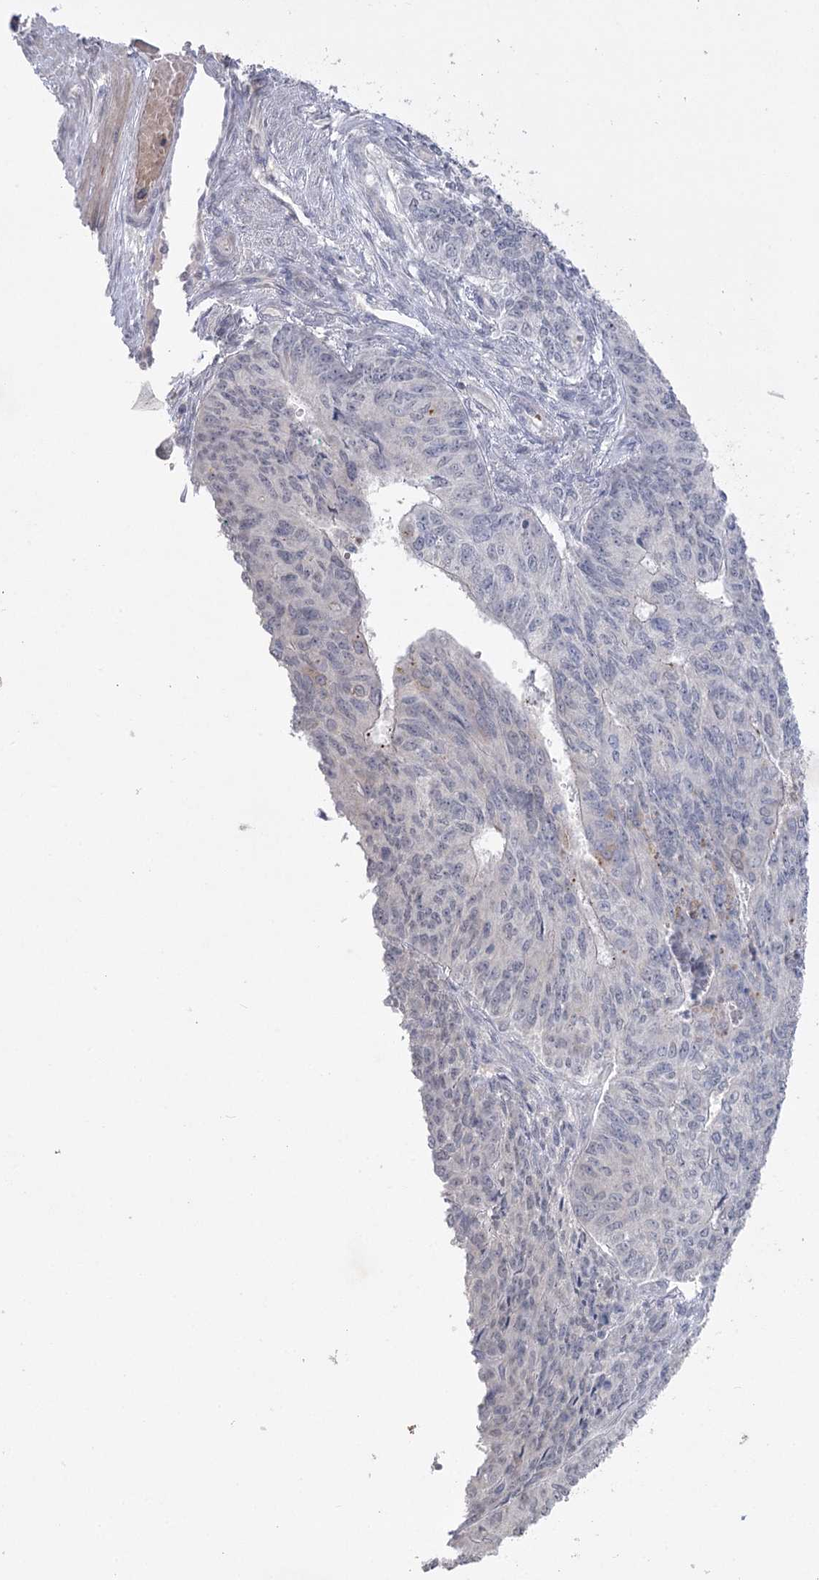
{"staining": {"intensity": "negative", "quantity": "none", "location": "none"}, "tissue": "endometrial cancer", "cell_type": "Tumor cells", "image_type": "cancer", "snomed": [{"axis": "morphology", "description": "Adenocarcinoma, NOS"}, {"axis": "topography", "description": "Endometrium"}], "caption": "Tumor cells show no significant protein expression in endometrial cancer (adenocarcinoma). (Immunohistochemistry (ihc), brightfield microscopy, high magnification).", "gene": "TRAF3IP1", "patient": {"sex": "female", "age": 32}}